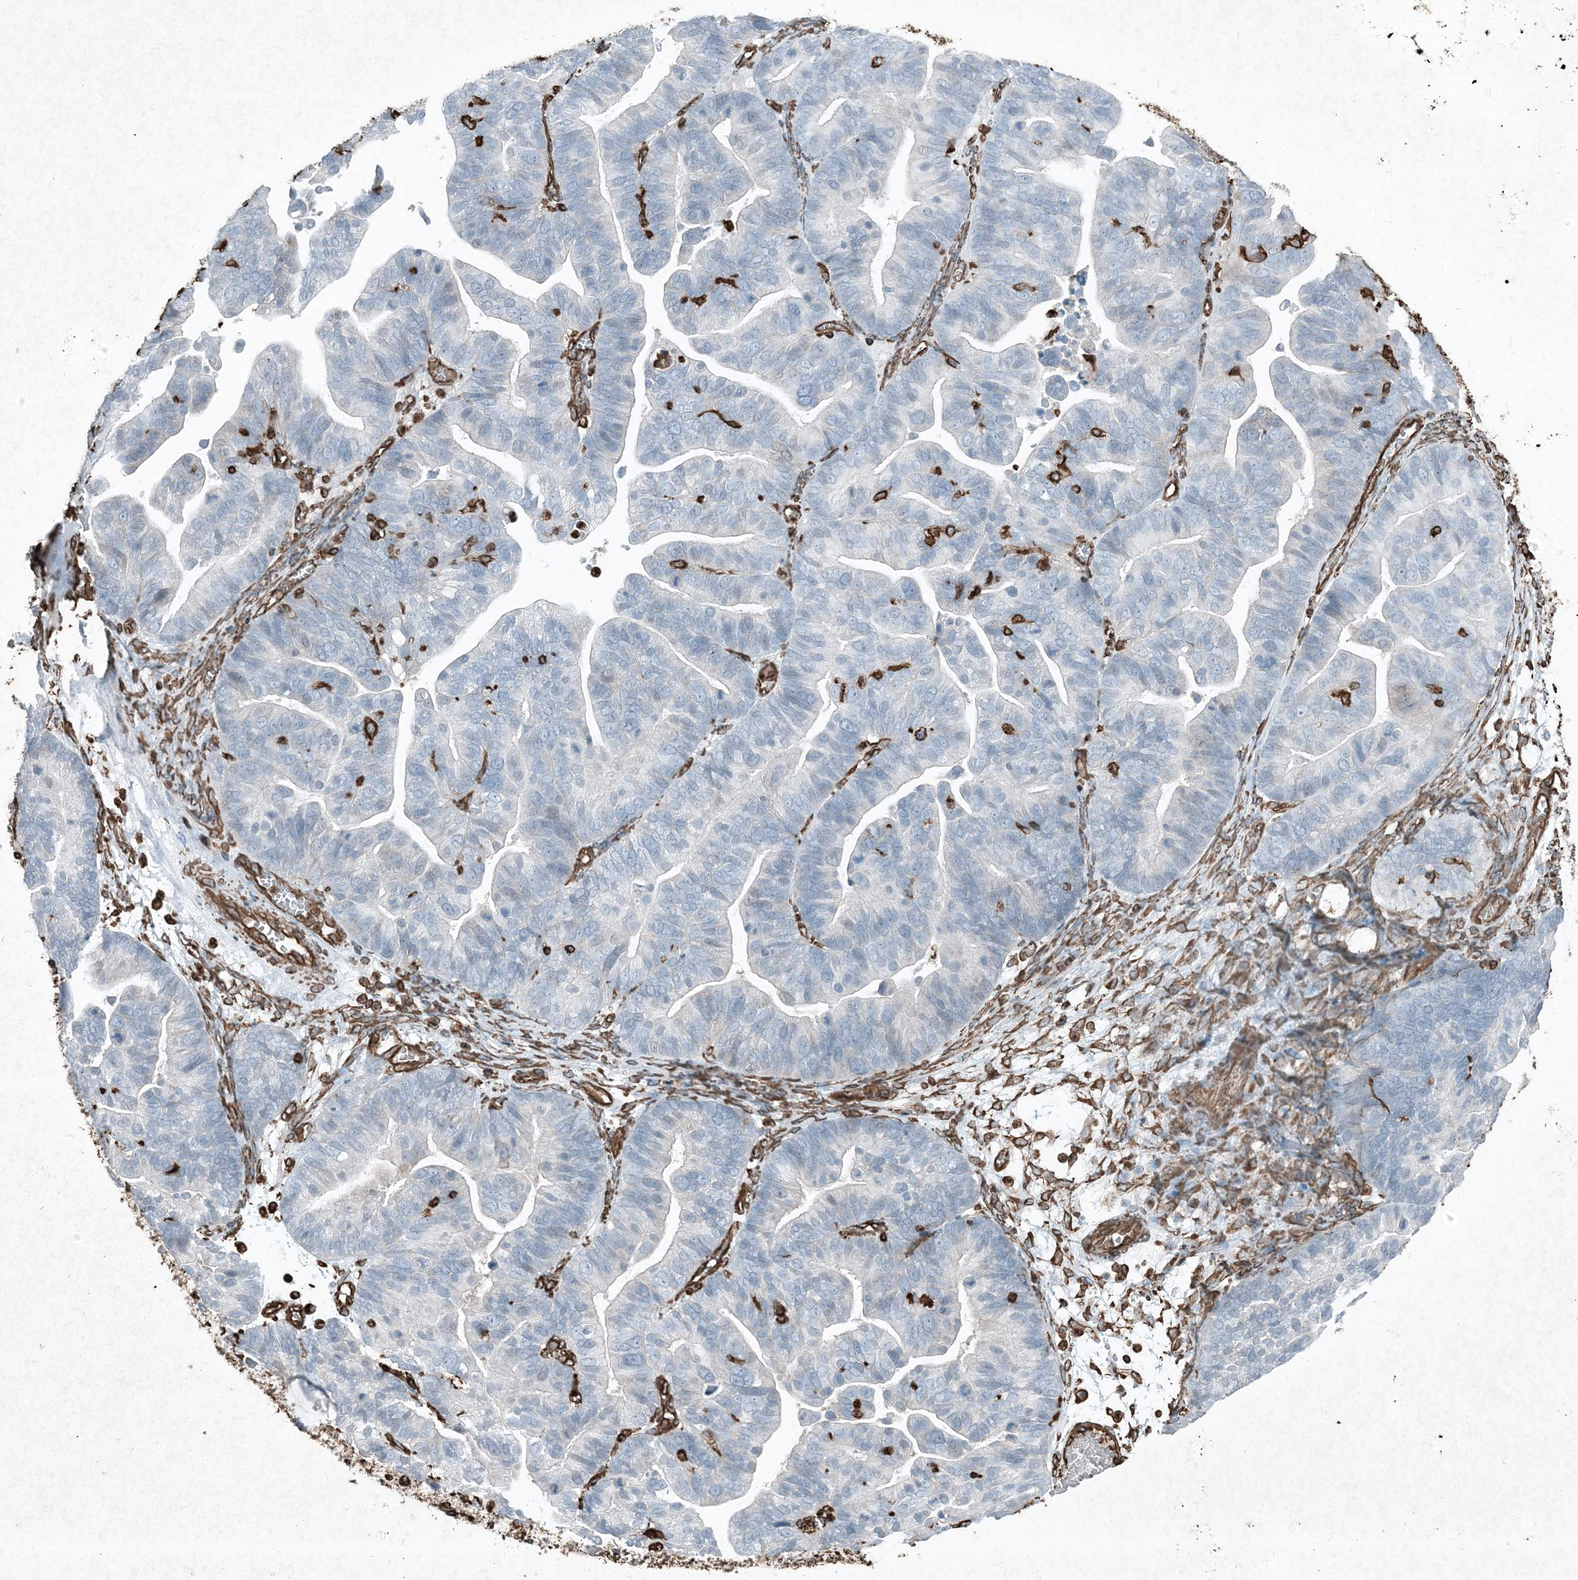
{"staining": {"intensity": "negative", "quantity": "none", "location": "none"}, "tissue": "ovarian cancer", "cell_type": "Tumor cells", "image_type": "cancer", "snomed": [{"axis": "morphology", "description": "Cystadenocarcinoma, serous, NOS"}, {"axis": "topography", "description": "Ovary"}], "caption": "This is an immunohistochemistry (IHC) image of ovarian cancer. There is no expression in tumor cells.", "gene": "RYK", "patient": {"sex": "female", "age": 56}}